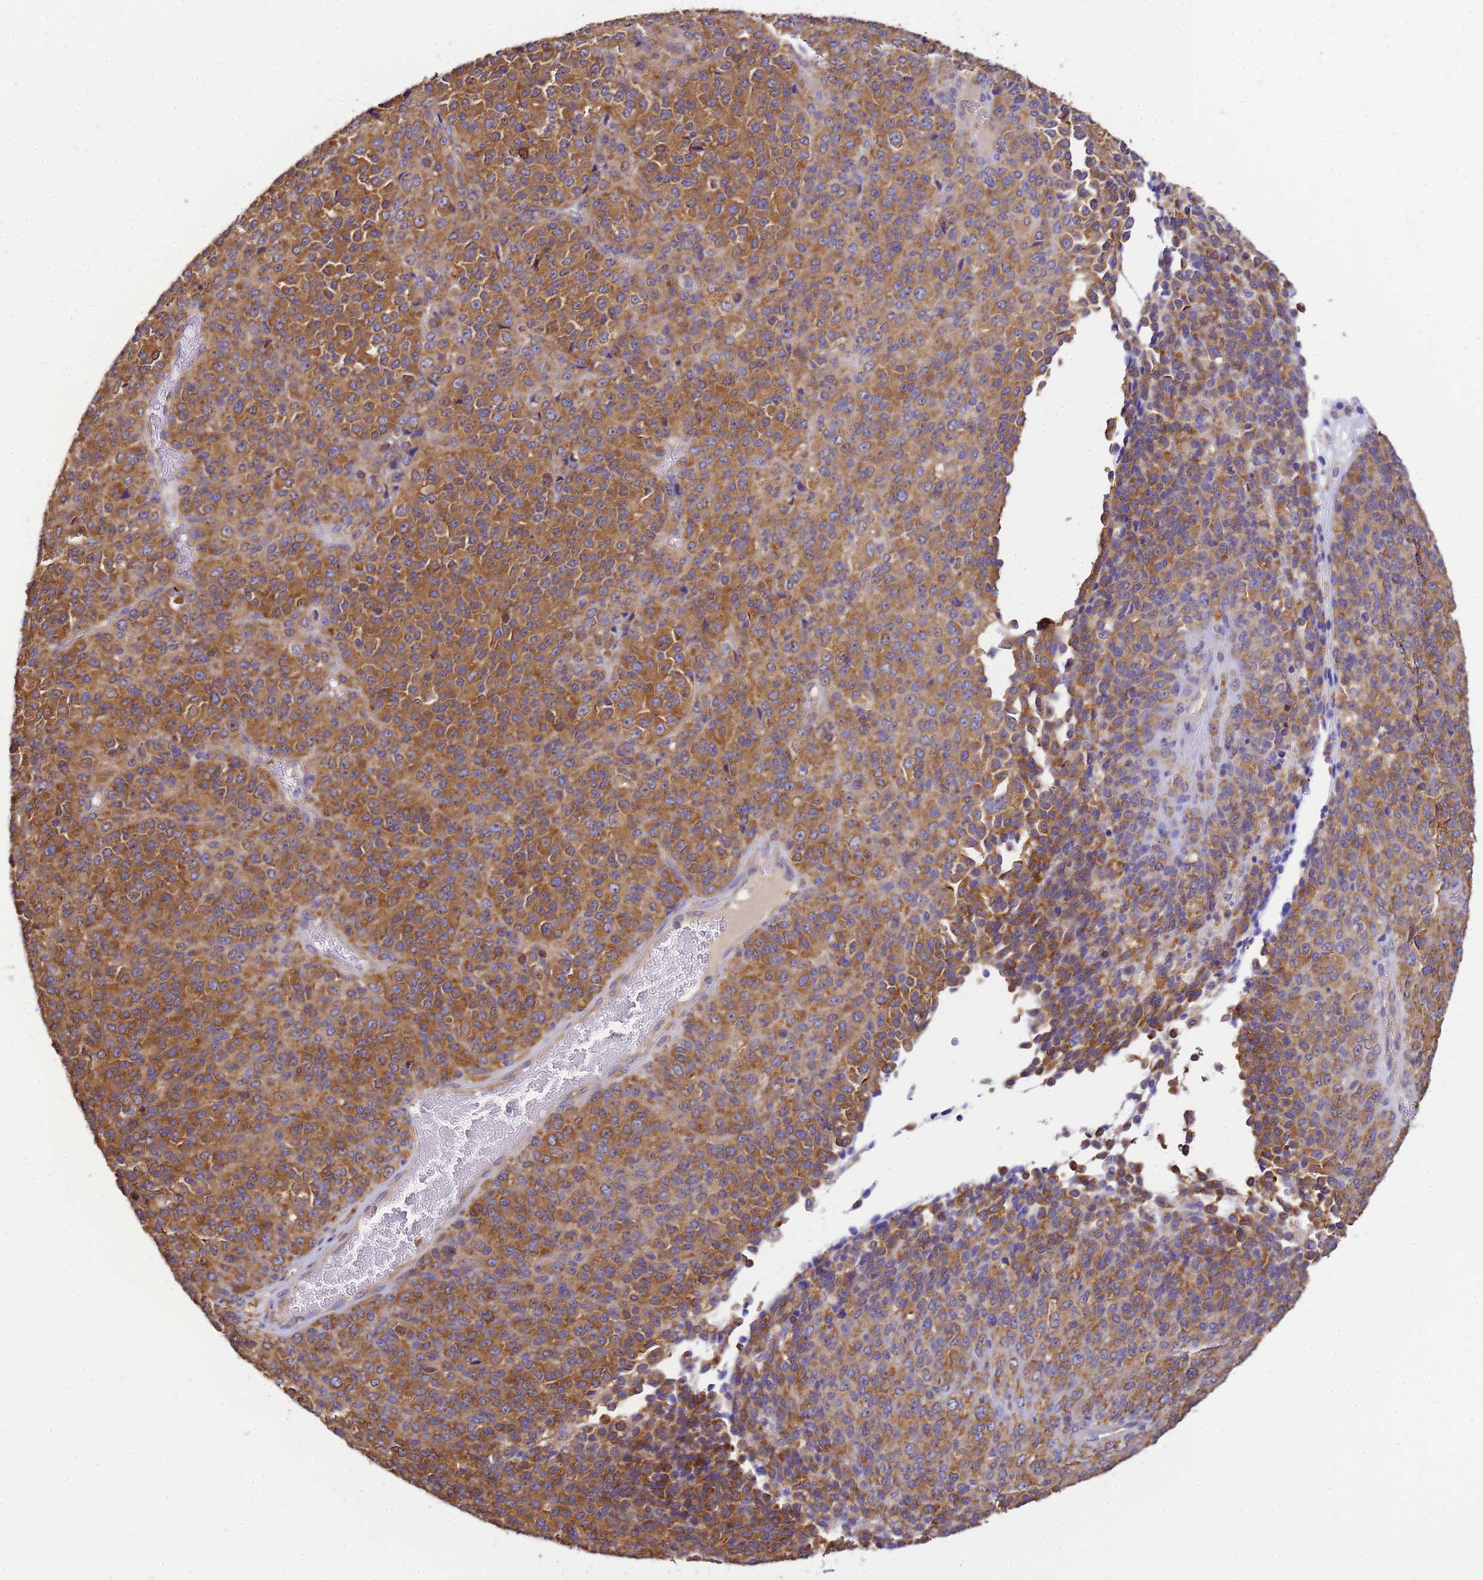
{"staining": {"intensity": "moderate", "quantity": ">75%", "location": "cytoplasmic/membranous"}, "tissue": "melanoma", "cell_type": "Tumor cells", "image_type": "cancer", "snomed": [{"axis": "morphology", "description": "Malignant melanoma, Metastatic site"}, {"axis": "topography", "description": "Brain"}], "caption": "Immunohistochemistry photomicrograph of neoplastic tissue: malignant melanoma (metastatic site) stained using immunohistochemistry (IHC) displays medium levels of moderate protein expression localized specifically in the cytoplasmic/membranous of tumor cells, appearing as a cytoplasmic/membranous brown color.", "gene": "NARS1", "patient": {"sex": "female", "age": 56}}